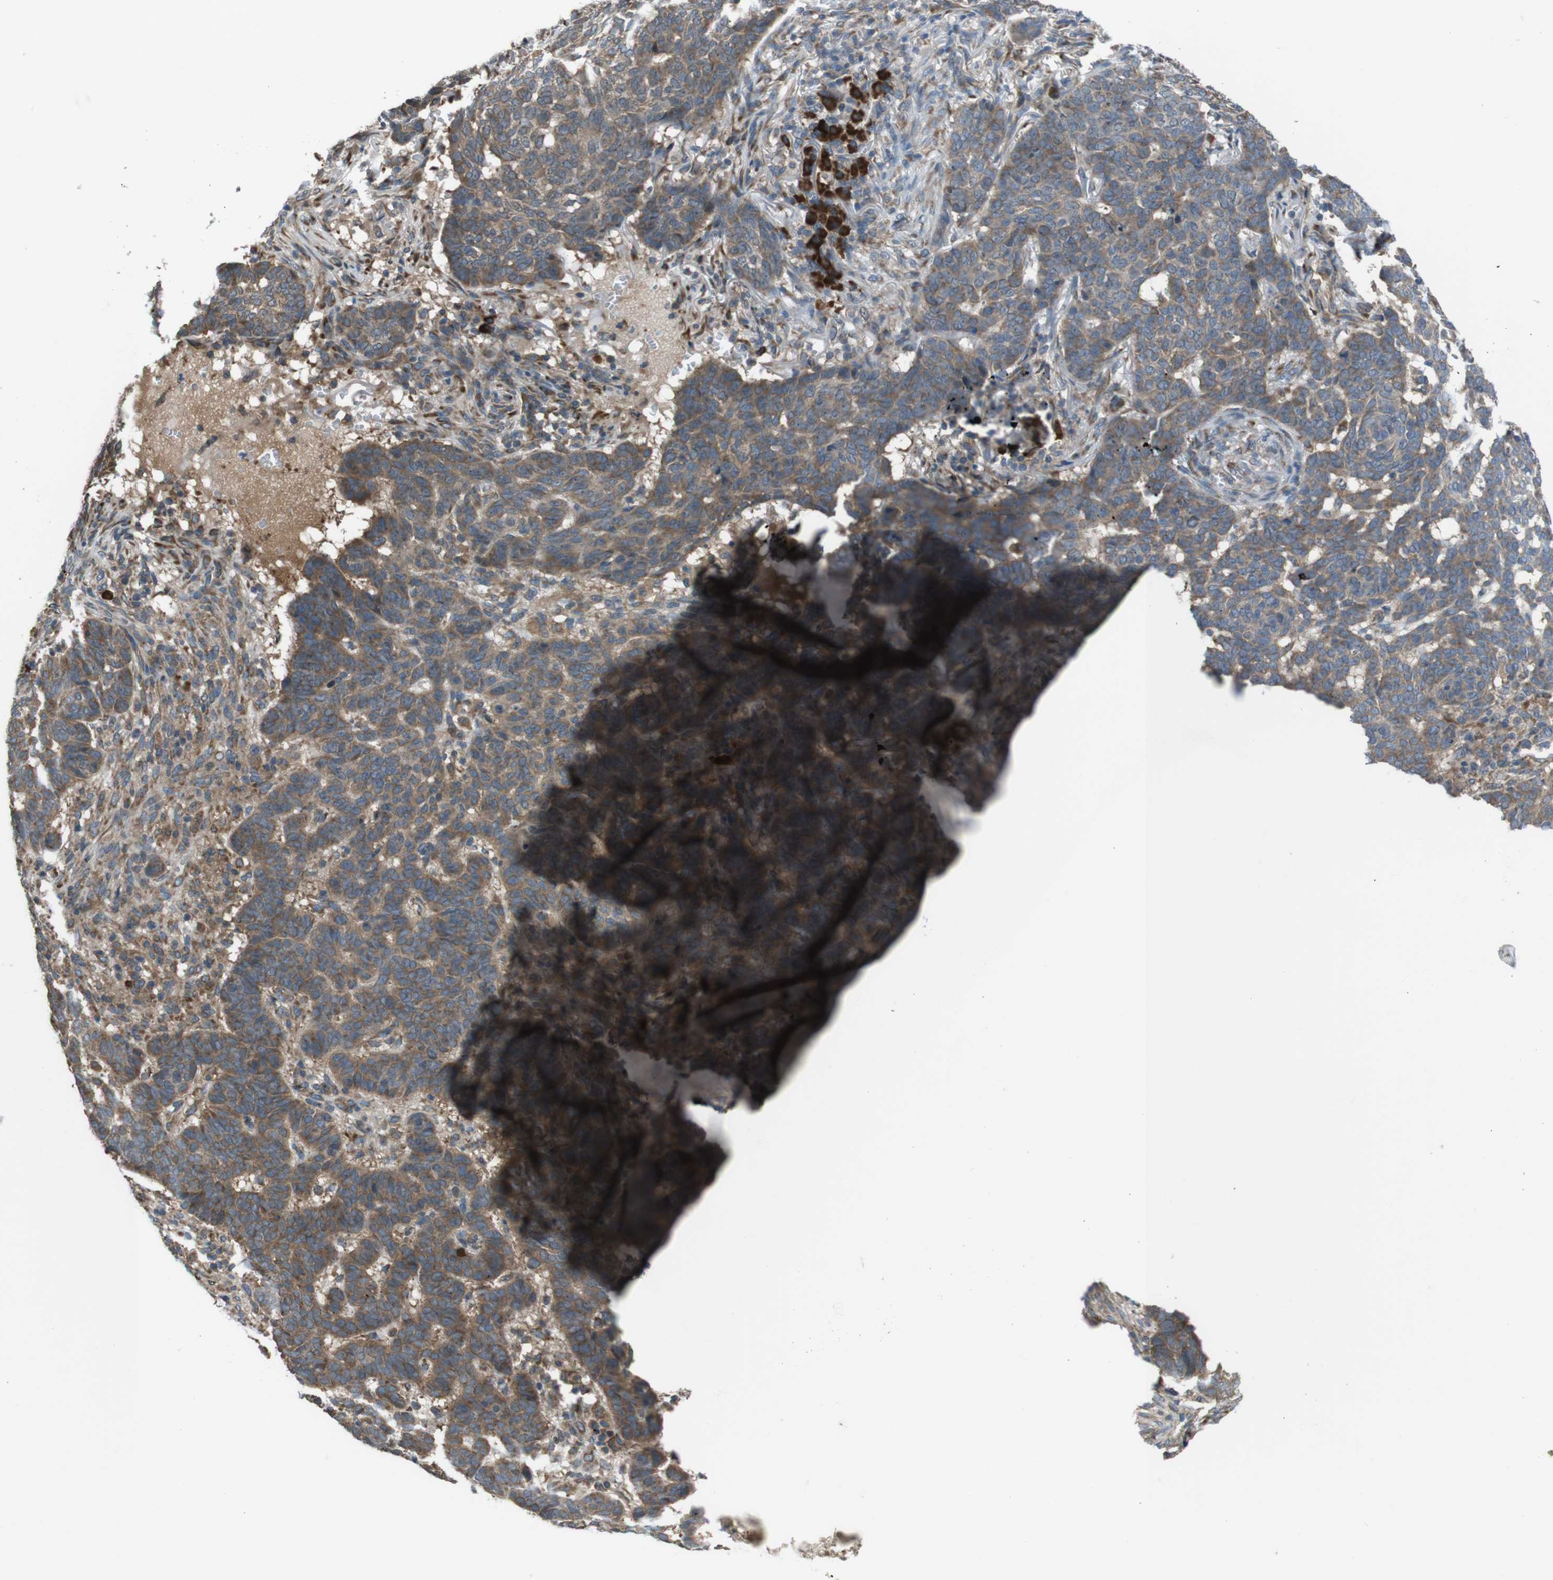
{"staining": {"intensity": "moderate", "quantity": ">75%", "location": "cytoplasmic/membranous"}, "tissue": "skin cancer", "cell_type": "Tumor cells", "image_type": "cancer", "snomed": [{"axis": "morphology", "description": "Basal cell carcinoma"}, {"axis": "topography", "description": "Skin"}], "caption": "Skin cancer stained with DAB (3,3'-diaminobenzidine) immunohistochemistry (IHC) demonstrates medium levels of moderate cytoplasmic/membranous expression in approximately >75% of tumor cells.", "gene": "SSR3", "patient": {"sex": "male", "age": 85}}